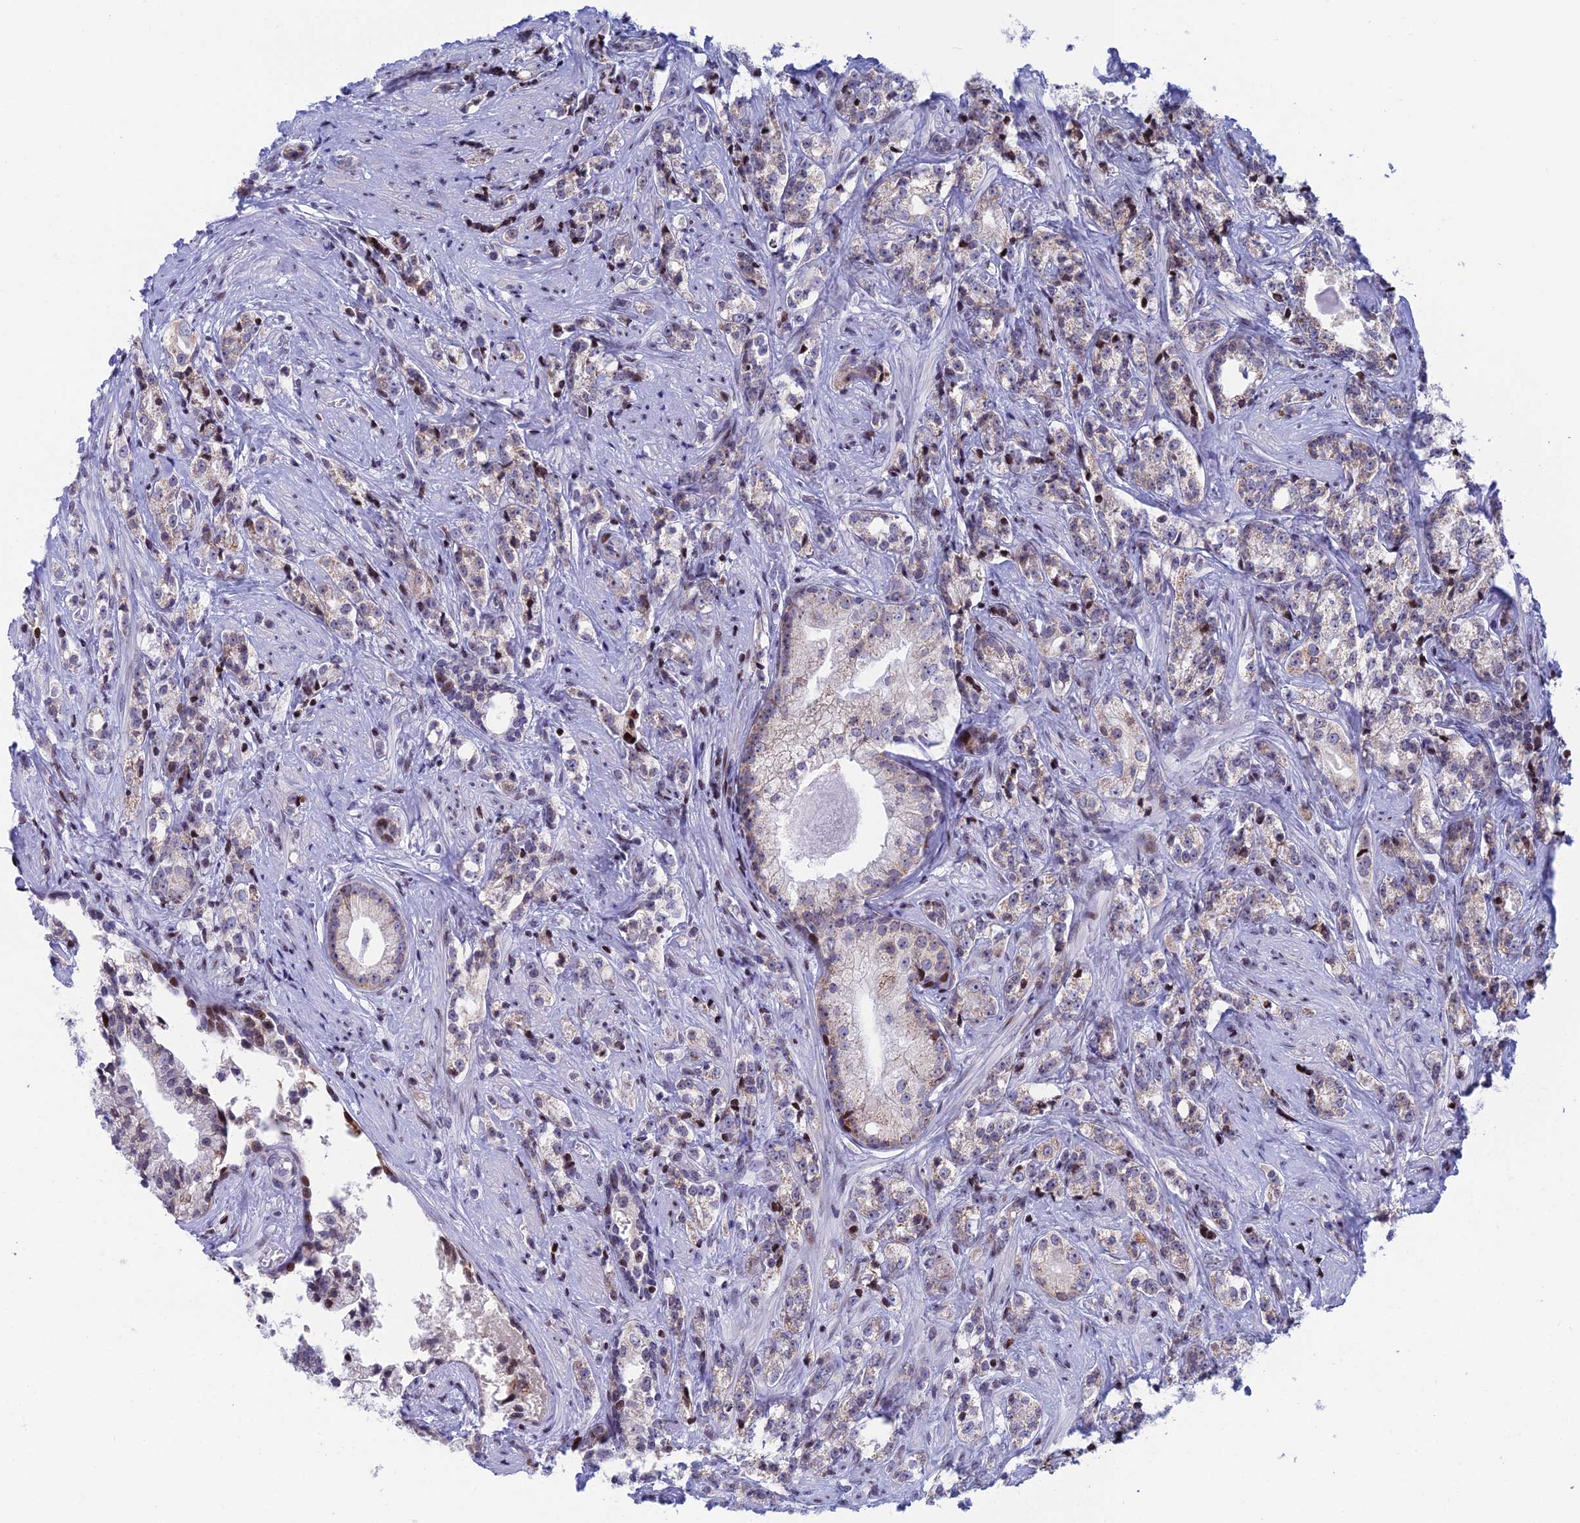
{"staining": {"intensity": "weak", "quantity": "<25%", "location": "cytoplasmic/membranous"}, "tissue": "prostate cancer", "cell_type": "Tumor cells", "image_type": "cancer", "snomed": [{"axis": "morphology", "description": "Adenocarcinoma, High grade"}, {"axis": "topography", "description": "Prostate"}], "caption": "The histopathology image exhibits no significant staining in tumor cells of prostate cancer.", "gene": "AFF3", "patient": {"sex": "male", "age": 69}}